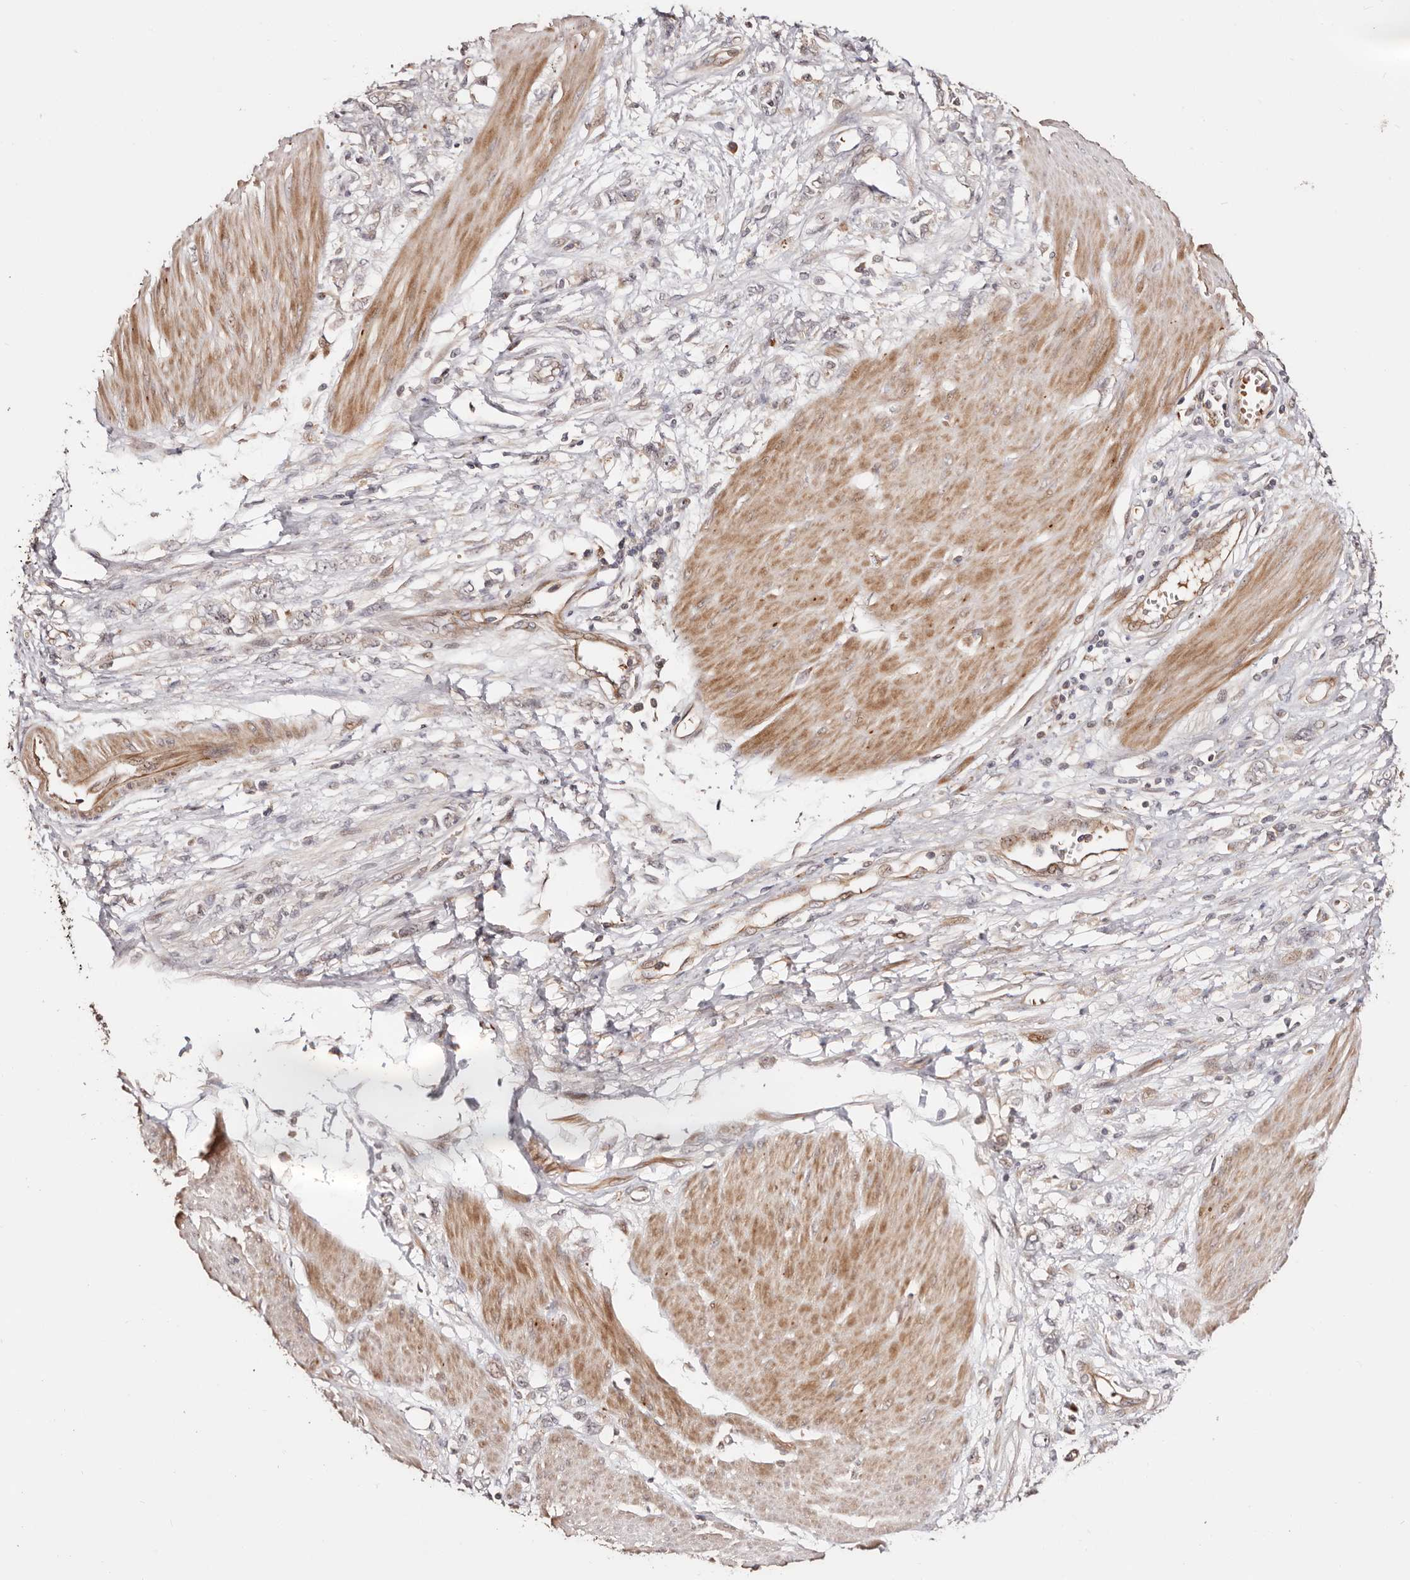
{"staining": {"intensity": "weak", "quantity": "<25%", "location": "cytoplasmic/membranous"}, "tissue": "stomach cancer", "cell_type": "Tumor cells", "image_type": "cancer", "snomed": [{"axis": "morphology", "description": "Adenocarcinoma, NOS"}, {"axis": "topography", "description": "Stomach"}], "caption": "Stomach adenocarcinoma stained for a protein using IHC shows no staining tumor cells.", "gene": "PTPN22", "patient": {"sex": "female", "age": 76}}